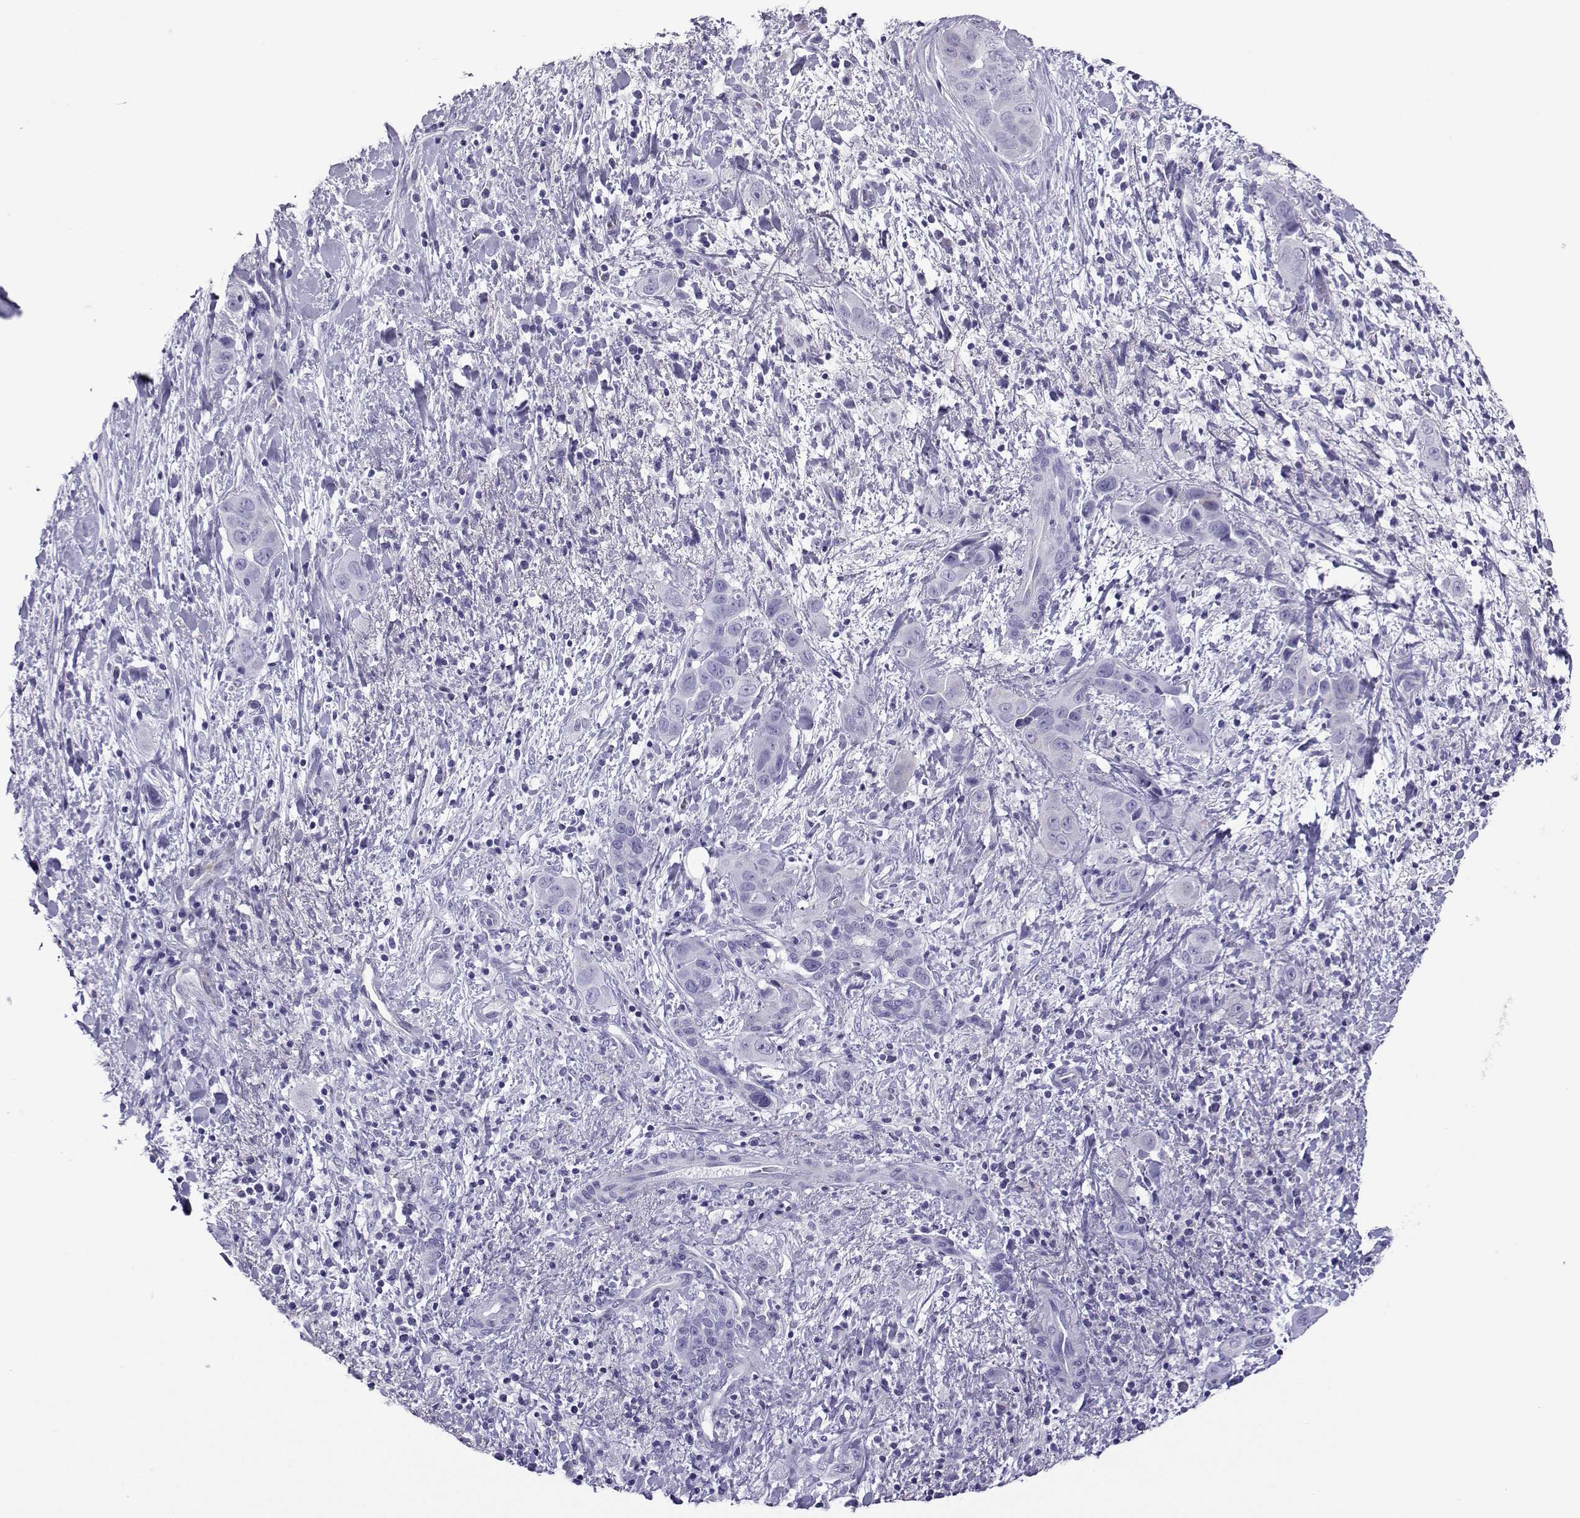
{"staining": {"intensity": "negative", "quantity": "none", "location": "none"}, "tissue": "liver cancer", "cell_type": "Tumor cells", "image_type": "cancer", "snomed": [{"axis": "morphology", "description": "Cholangiocarcinoma"}, {"axis": "topography", "description": "Liver"}], "caption": "A high-resolution photomicrograph shows immunohistochemistry (IHC) staining of liver cancer (cholangiocarcinoma), which shows no significant staining in tumor cells.", "gene": "CD109", "patient": {"sex": "female", "age": 52}}